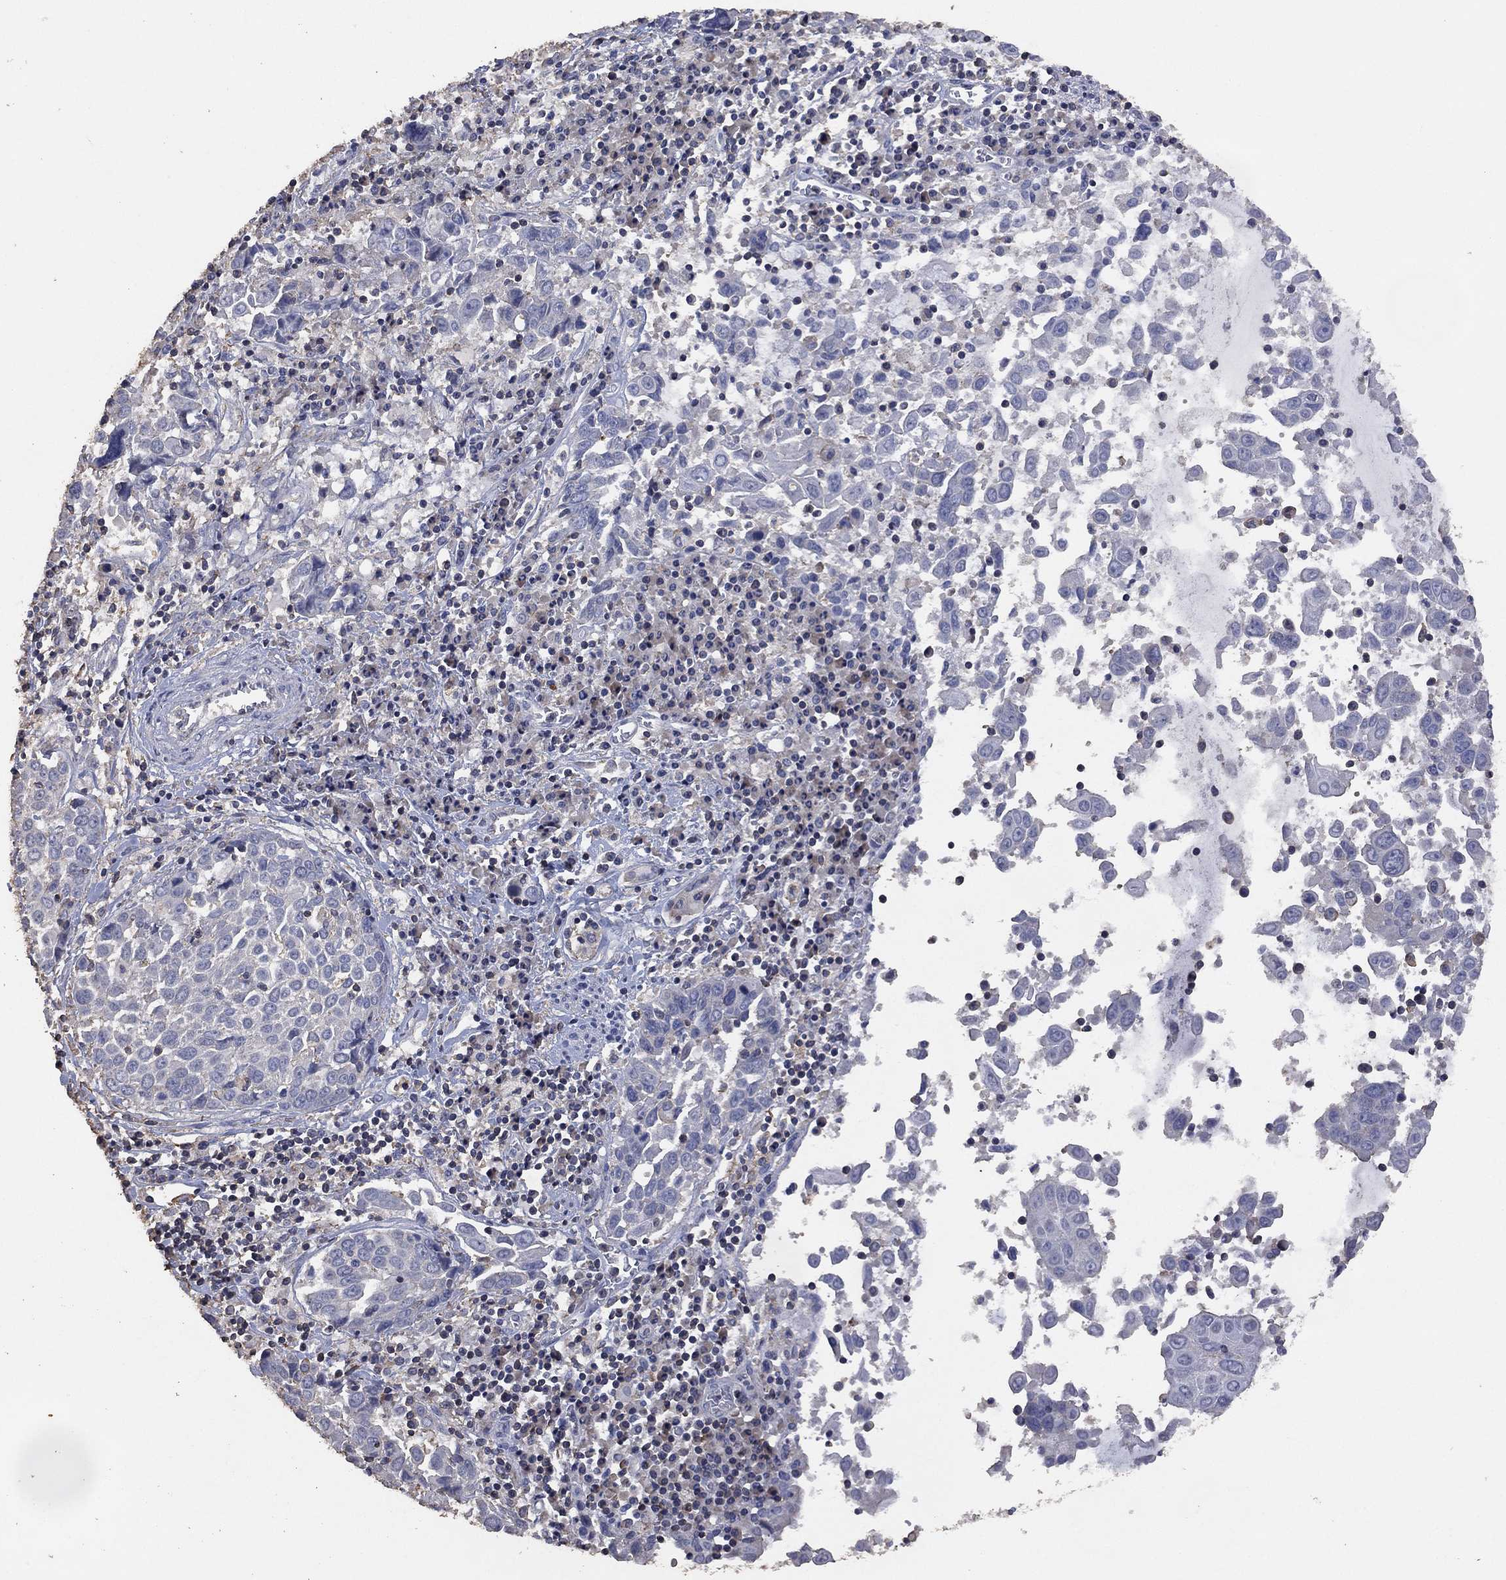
{"staining": {"intensity": "negative", "quantity": "none", "location": "none"}, "tissue": "lung cancer", "cell_type": "Tumor cells", "image_type": "cancer", "snomed": [{"axis": "morphology", "description": "Squamous cell carcinoma, NOS"}, {"axis": "topography", "description": "Lung"}], "caption": "IHC histopathology image of squamous cell carcinoma (lung) stained for a protein (brown), which reveals no staining in tumor cells.", "gene": "ADPRHL1", "patient": {"sex": "male", "age": 57}}